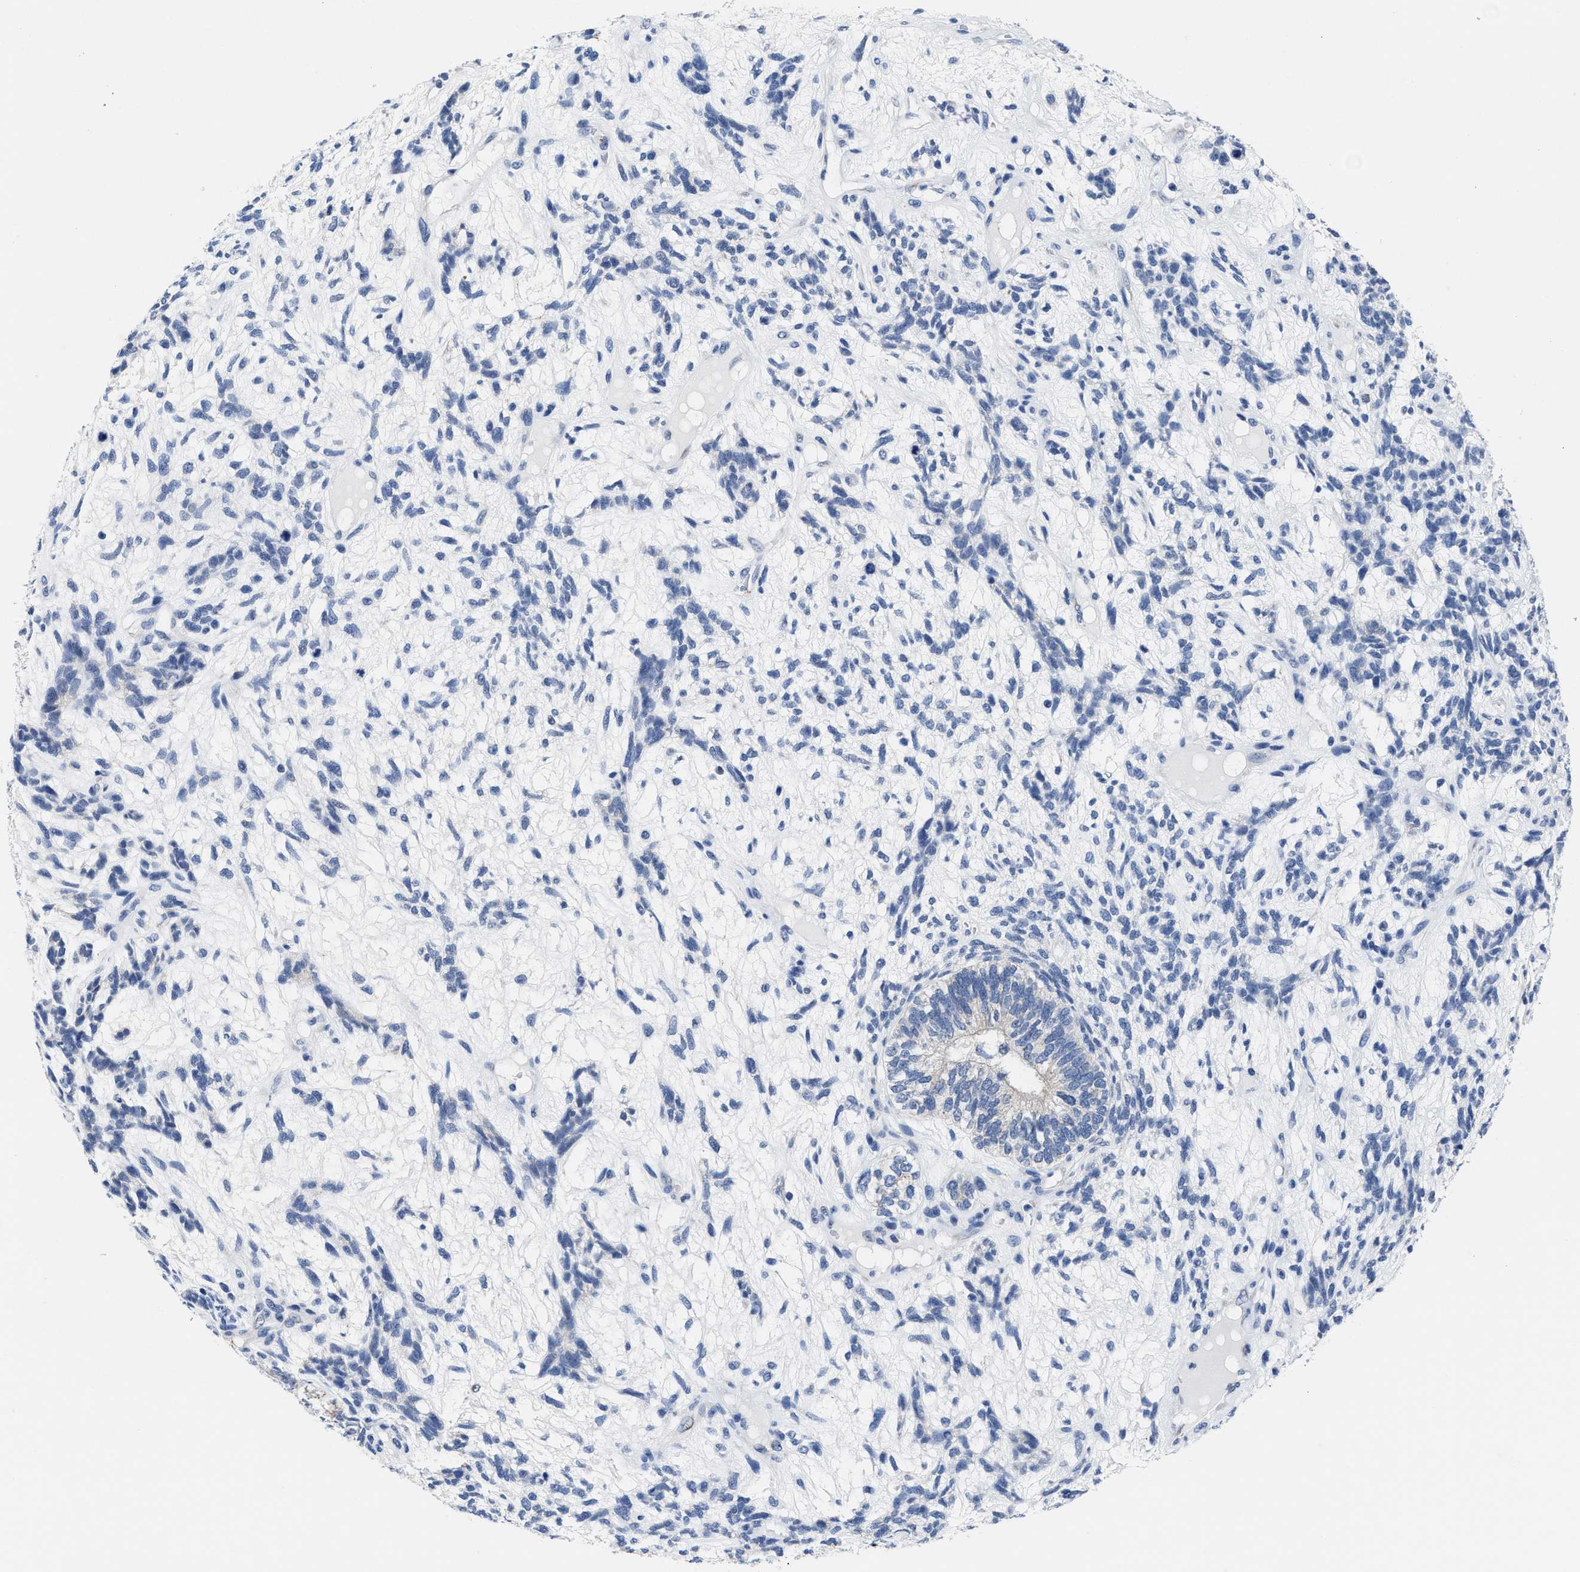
{"staining": {"intensity": "negative", "quantity": "none", "location": "none"}, "tissue": "testis cancer", "cell_type": "Tumor cells", "image_type": "cancer", "snomed": [{"axis": "morphology", "description": "Seminoma, NOS"}, {"axis": "topography", "description": "Testis"}], "caption": "The photomicrograph reveals no staining of tumor cells in seminoma (testis).", "gene": "HOOK1", "patient": {"sex": "male", "age": 28}}